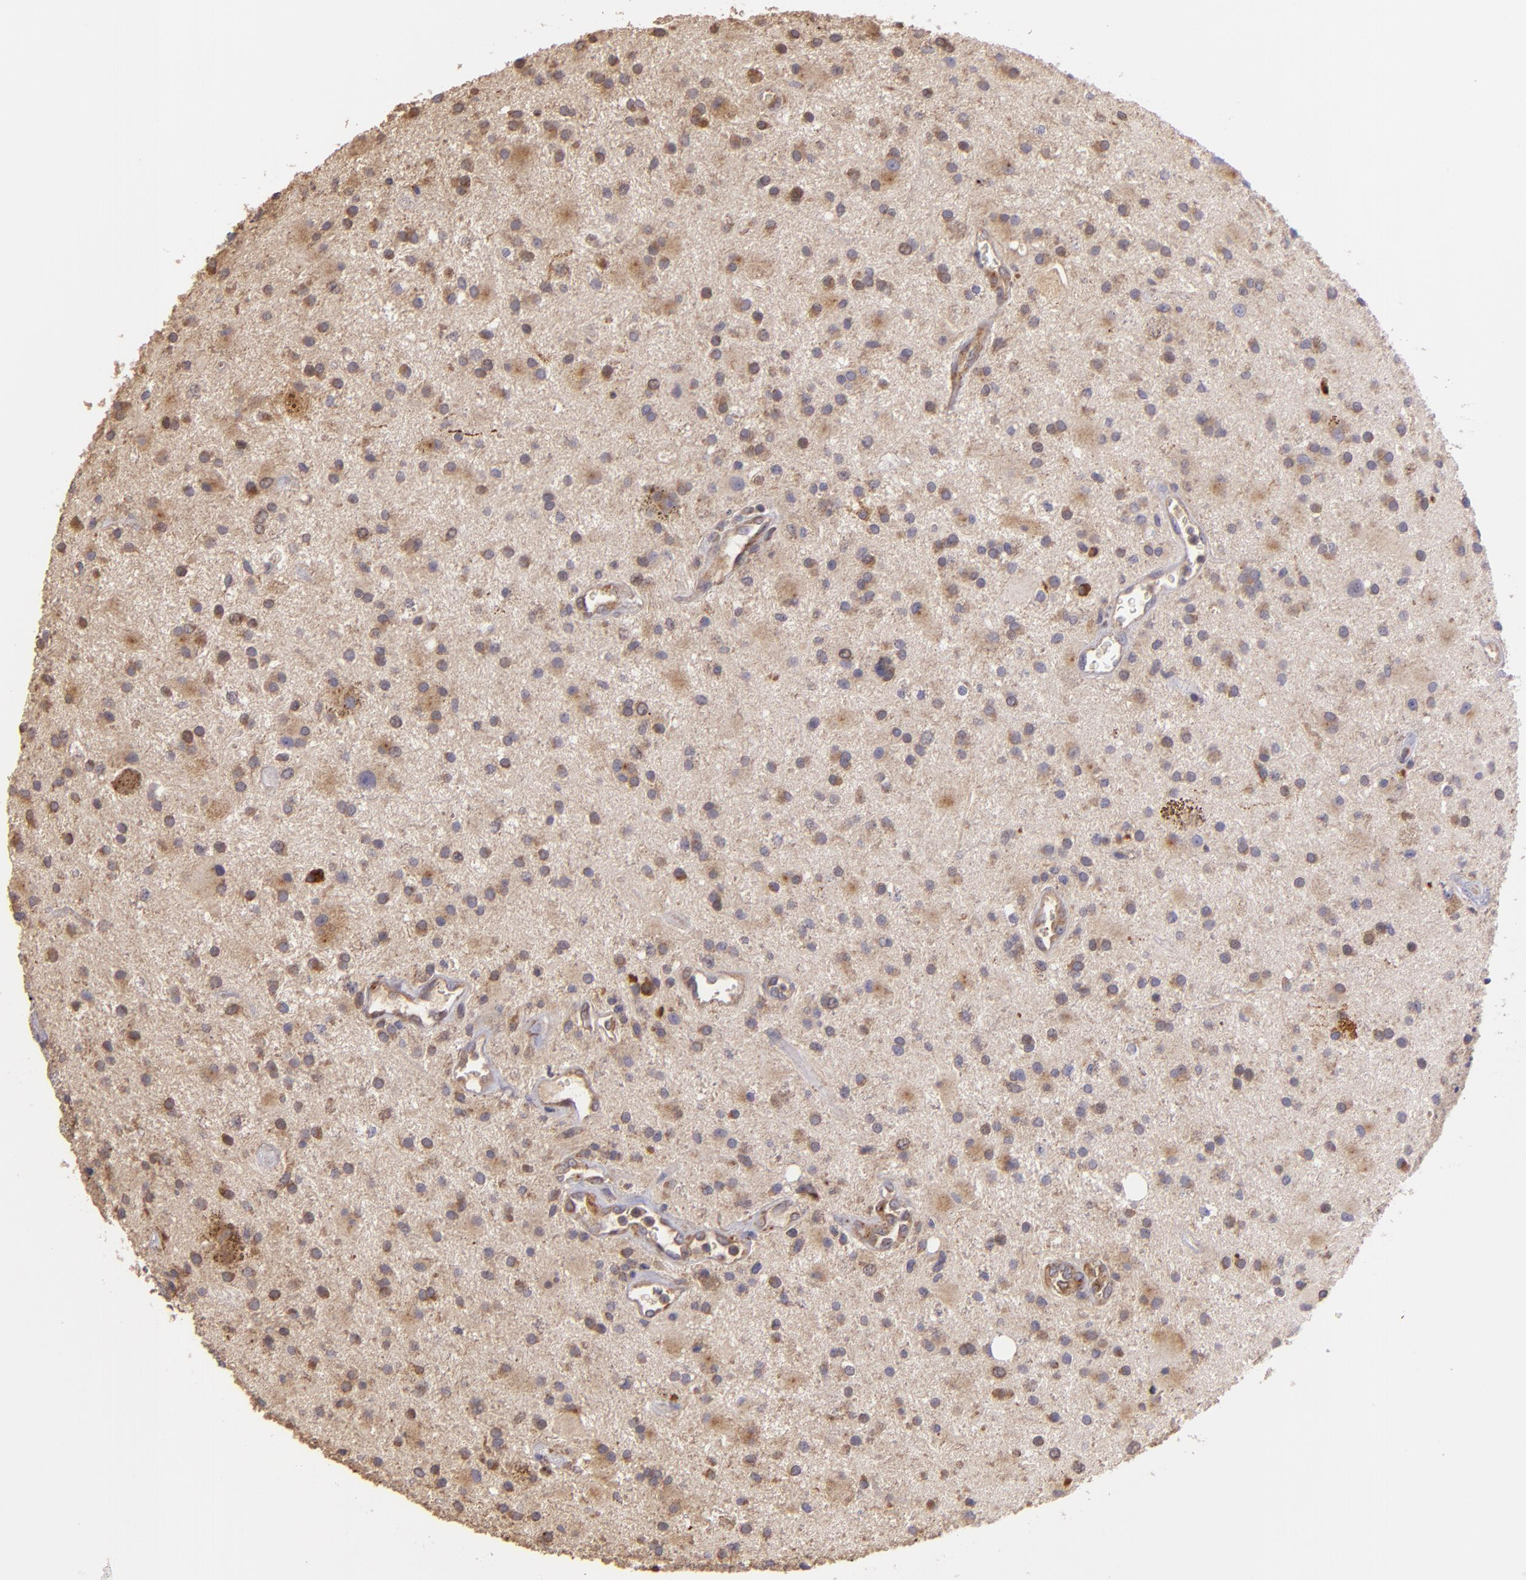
{"staining": {"intensity": "moderate", "quantity": ">75%", "location": "cytoplasmic/membranous"}, "tissue": "glioma", "cell_type": "Tumor cells", "image_type": "cancer", "snomed": [{"axis": "morphology", "description": "Glioma, malignant, Low grade"}, {"axis": "topography", "description": "Brain"}], "caption": "The image reveals staining of glioma, revealing moderate cytoplasmic/membranous protein staining (brown color) within tumor cells.", "gene": "ECE1", "patient": {"sex": "male", "age": 58}}